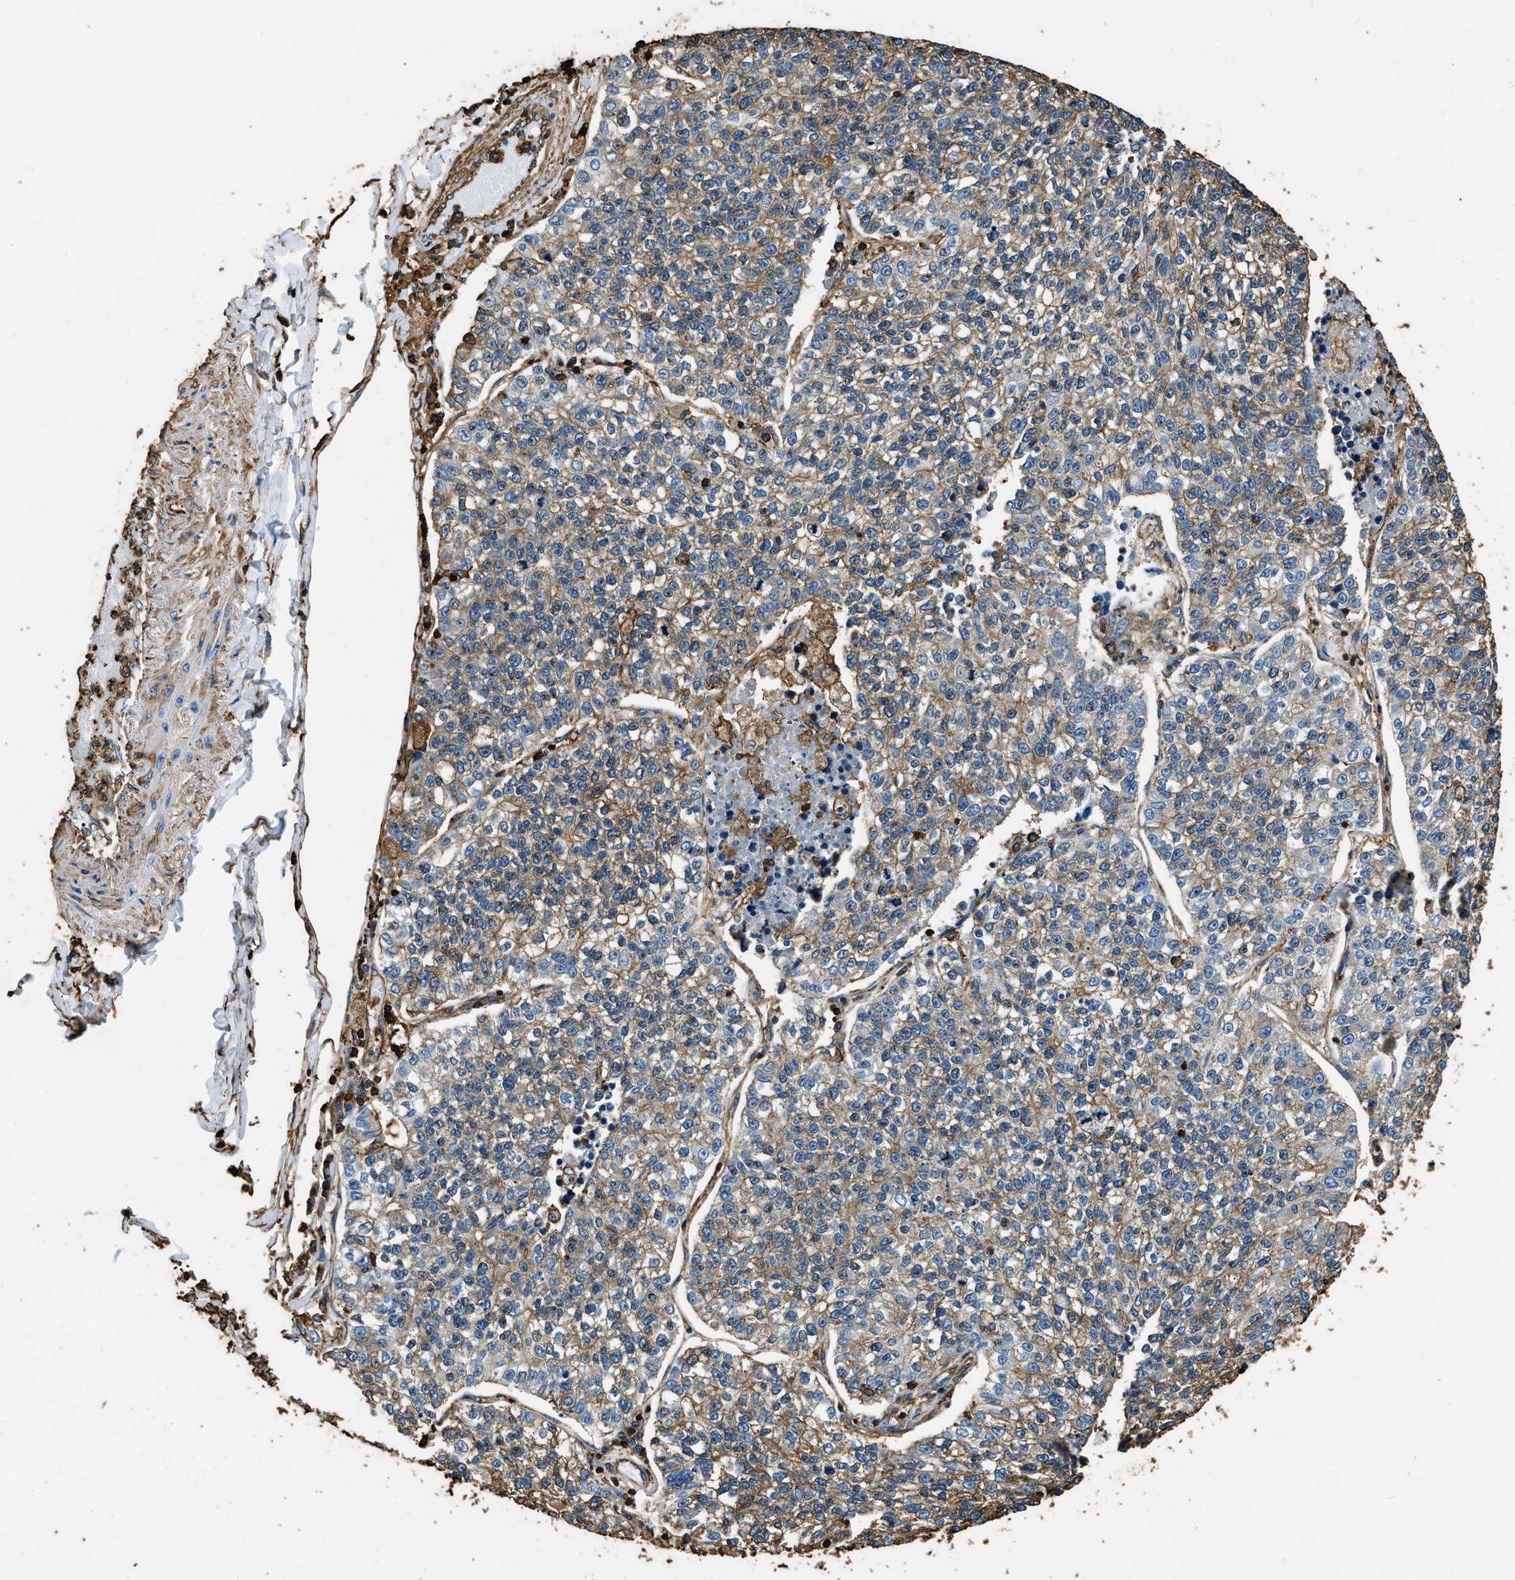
{"staining": {"intensity": "moderate", "quantity": ">75%", "location": "cytoplasmic/membranous"}, "tissue": "lung cancer", "cell_type": "Tumor cells", "image_type": "cancer", "snomed": [{"axis": "morphology", "description": "Adenocarcinoma, NOS"}, {"axis": "topography", "description": "Lung"}], "caption": "Immunohistochemical staining of human lung cancer displays medium levels of moderate cytoplasmic/membranous protein staining in about >75% of tumor cells.", "gene": "ACCS", "patient": {"sex": "male", "age": 49}}